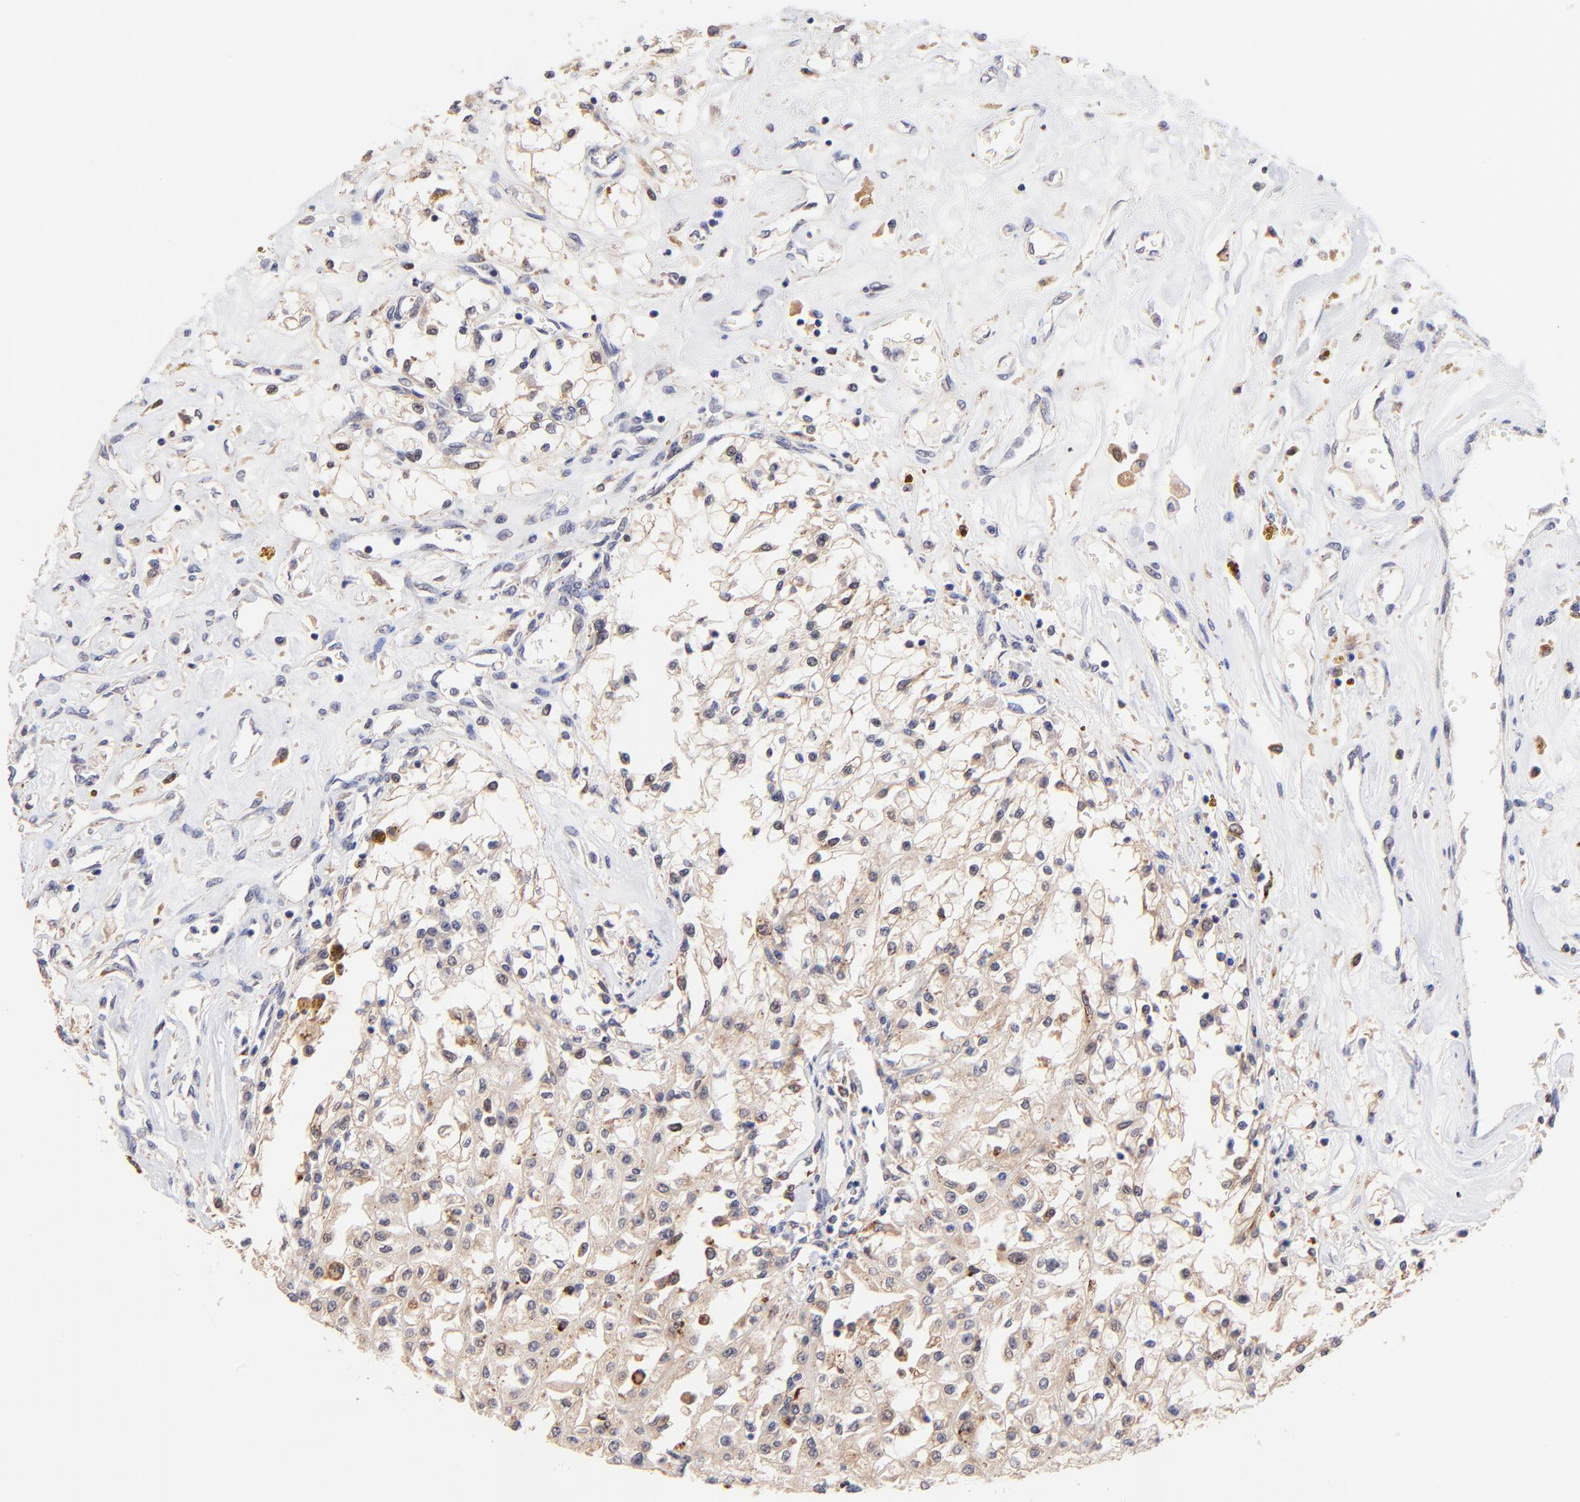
{"staining": {"intensity": "weak", "quantity": ">75%", "location": "cytoplasmic/membranous"}, "tissue": "renal cancer", "cell_type": "Tumor cells", "image_type": "cancer", "snomed": [{"axis": "morphology", "description": "Adenocarcinoma, NOS"}, {"axis": "topography", "description": "Kidney"}], "caption": "A photomicrograph showing weak cytoplasmic/membranous staining in about >75% of tumor cells in renal cancer, as visualized by brown immunohistochemical staining.", "gene": "ZNF747", "patient": {"sex": "male", "age": 78}}